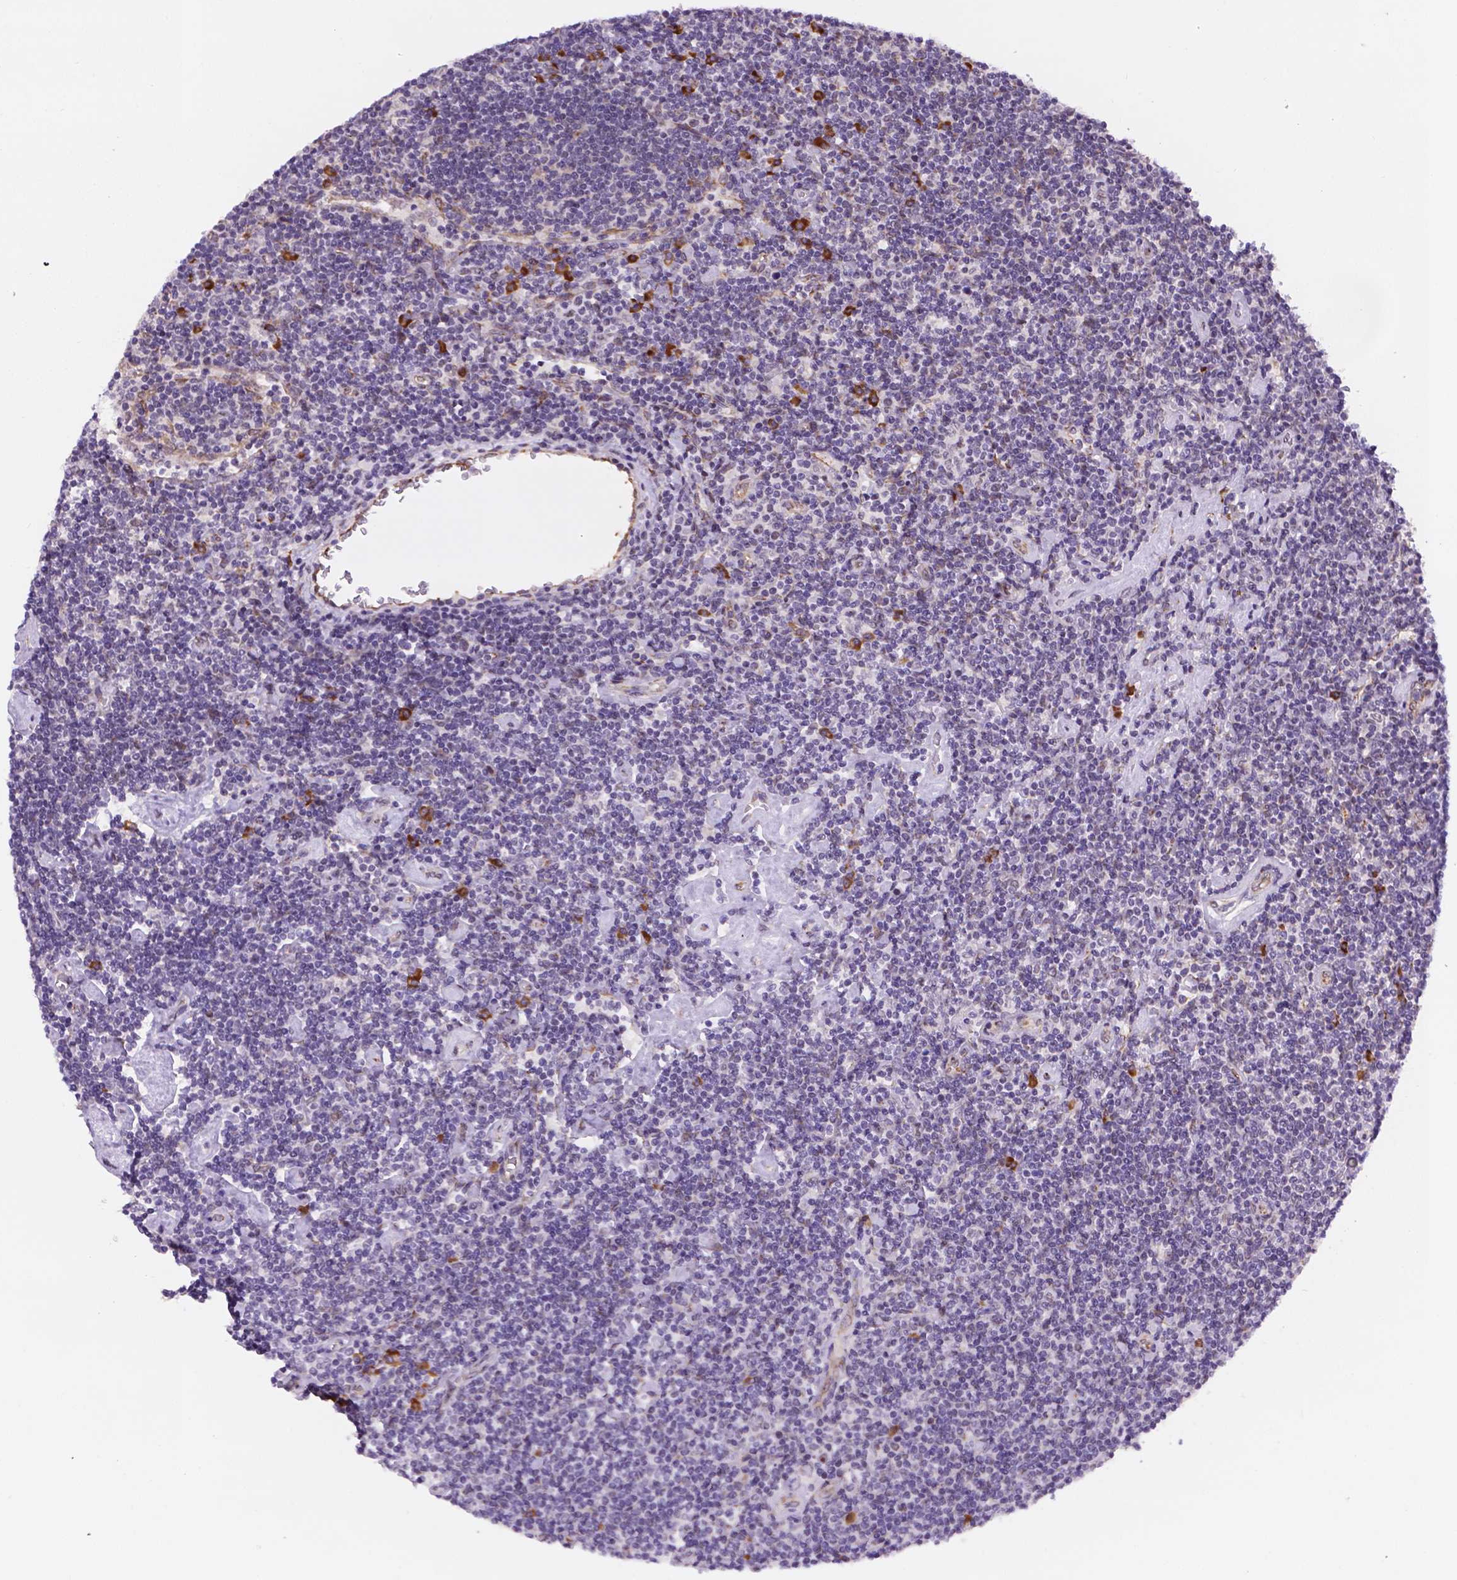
{"staining": {"intensity": "negative", "quantity": "none", "location": "none"}, "tissue": "lymphoma", "cell_type": "Tumor cells", "image_type": "cancer", "snomed": [{"axis": "morphology", "description": "Hodgkin's disease, NOS"}, {"axis": "topography", "description": "Lymph node"}], "caption": "Protein analysis of Hodgkin's disease reveals no significant positivity in tumor cells. (DAB IHC, high magnification).", "gene": "FNIP1", "patient": {"sex": "male", "age": 40}}